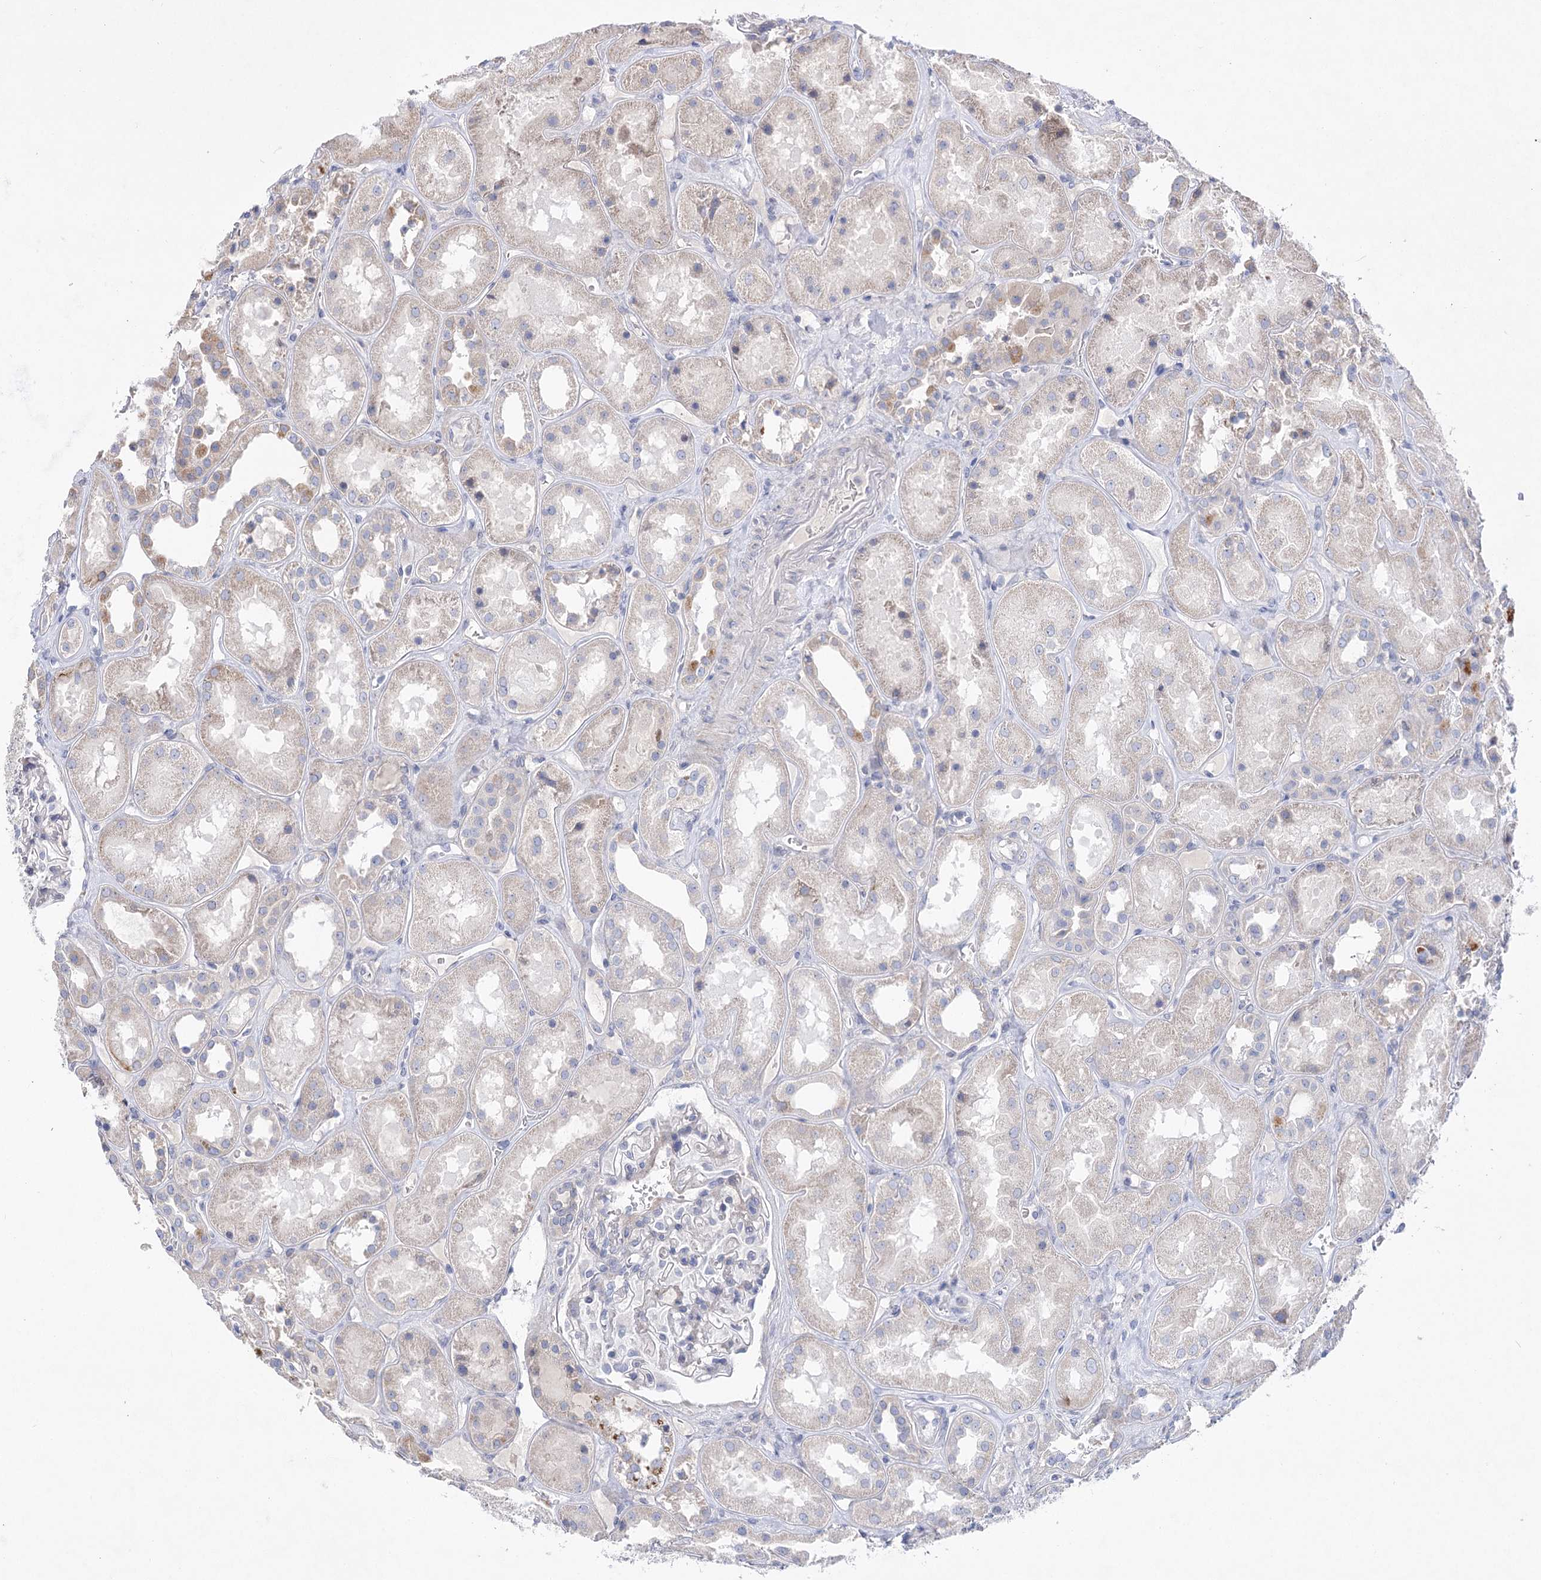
{"staining": {"intensity": "negative", "quantity": "none", "location": "none"}, "tissue": "kidney", "cell_type": "Cells in glomeruli", "image_type": "normal", "snomed": [{"axis": "morphology", "description": "Normal tissue, NOS"}, {"axis": "topography", "description": "Kidney"}], "caption": "An IHC image of unremarkable kidney is shown. There is no staining in cells in glomeruli of kidney. (Brightfield microscopy of DAB immunohistochemistry (IHC) at high magnification).", "gene": "LRRC14B", "patient": {"sex": "male", "age": 70}}